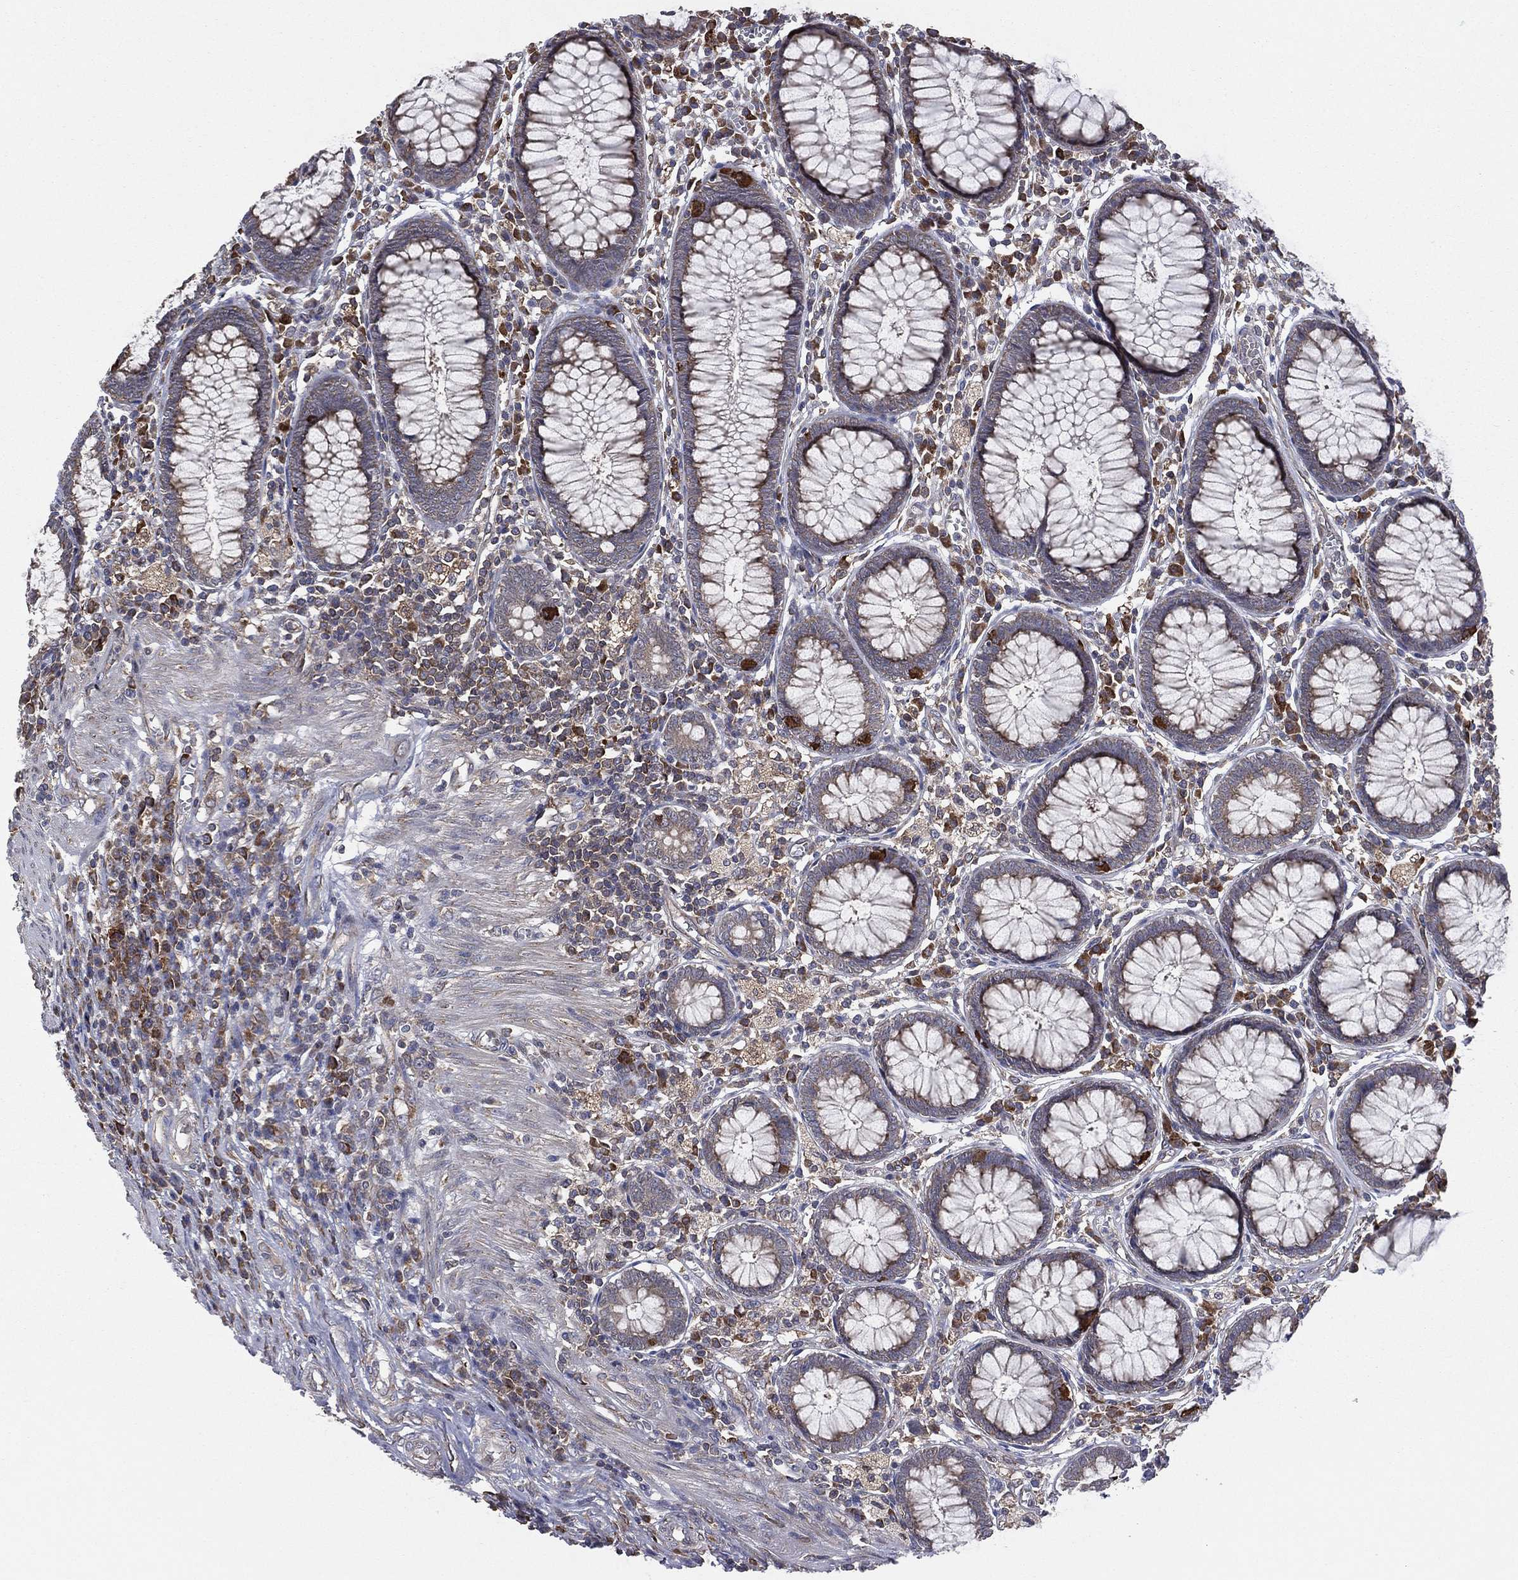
{"staining": {"intensity": "negative", "quantity": "none", "location": "none"}, "tissue": "colon", "cell_type": "Endothelial cells", "image_type": "normal", "snomed": [{"axis": "morphology", "description": "Normal tissue, NOS"}, {"axis": "topography", "description": "Colon"}], "caption": "A photomicrograph of colon stained for a protein demonstrates no brown staining in endothelial cells.", "gene": "C2orf76", "patient": {"sex": "male", "age": 65}}